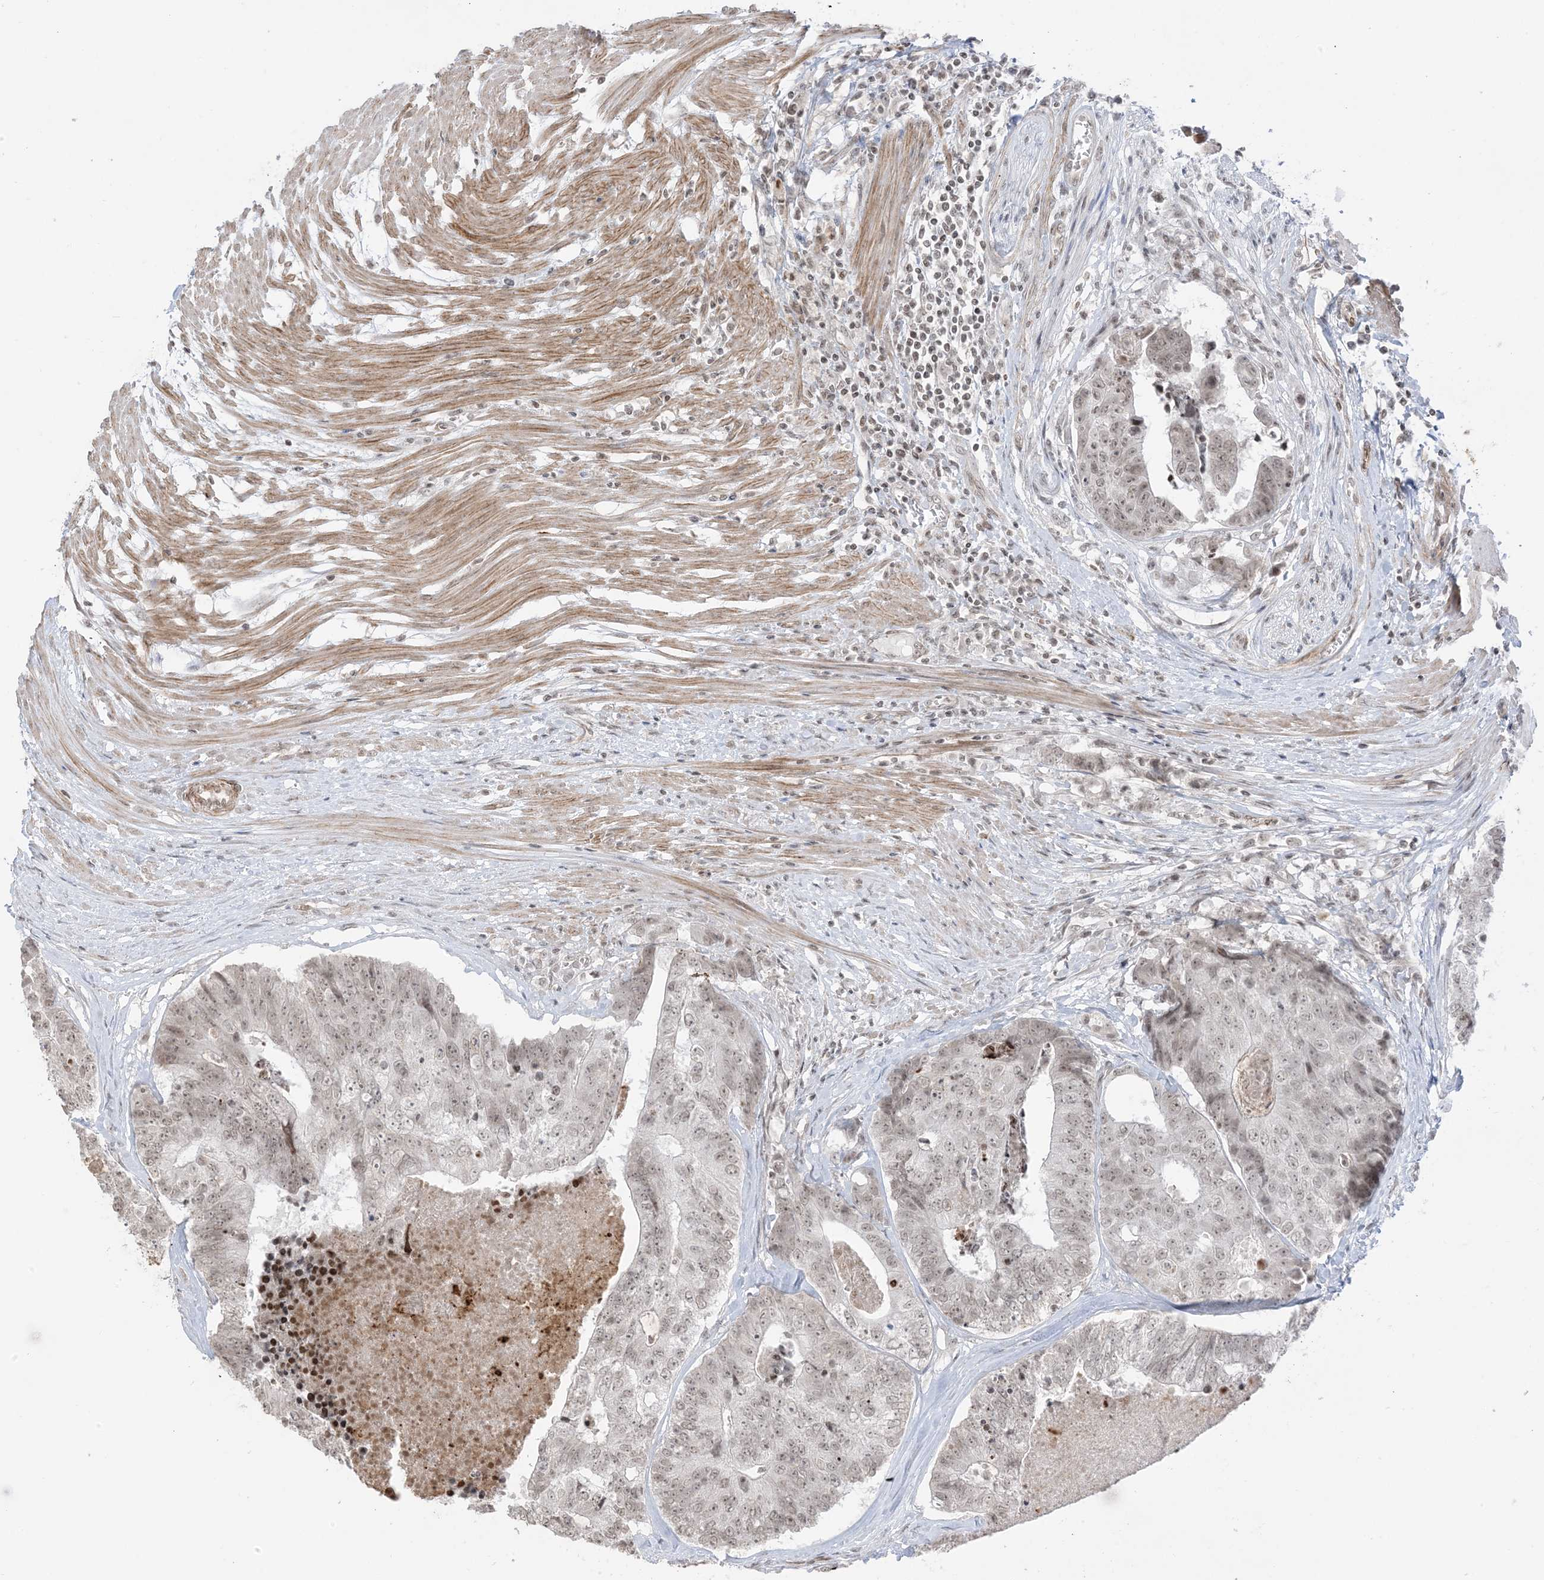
{"staining": {"intensity": "weak", "quantity": ">75%", "location": "nuclear"}, "tissue": "colorectal cancer", "cell_type": "Tumor cells", "image_type": "cancer", "snomed": [{"axis": "morphology", "description": "Adenocarcinoma, NOS"}, {"axis": "topography", "description": "Colon"}], "caption": "Immunohistochemistry of colorectal cancer reveals low levels of weak nuclear expression in approximately >75% of tumor cells. (DAB (3,3'-diaminobenzidine) = brown stain, brightfield microscopy at high magnification).", "gene": "METAP1D", "patient": {"sex": "female", "age": 67}}